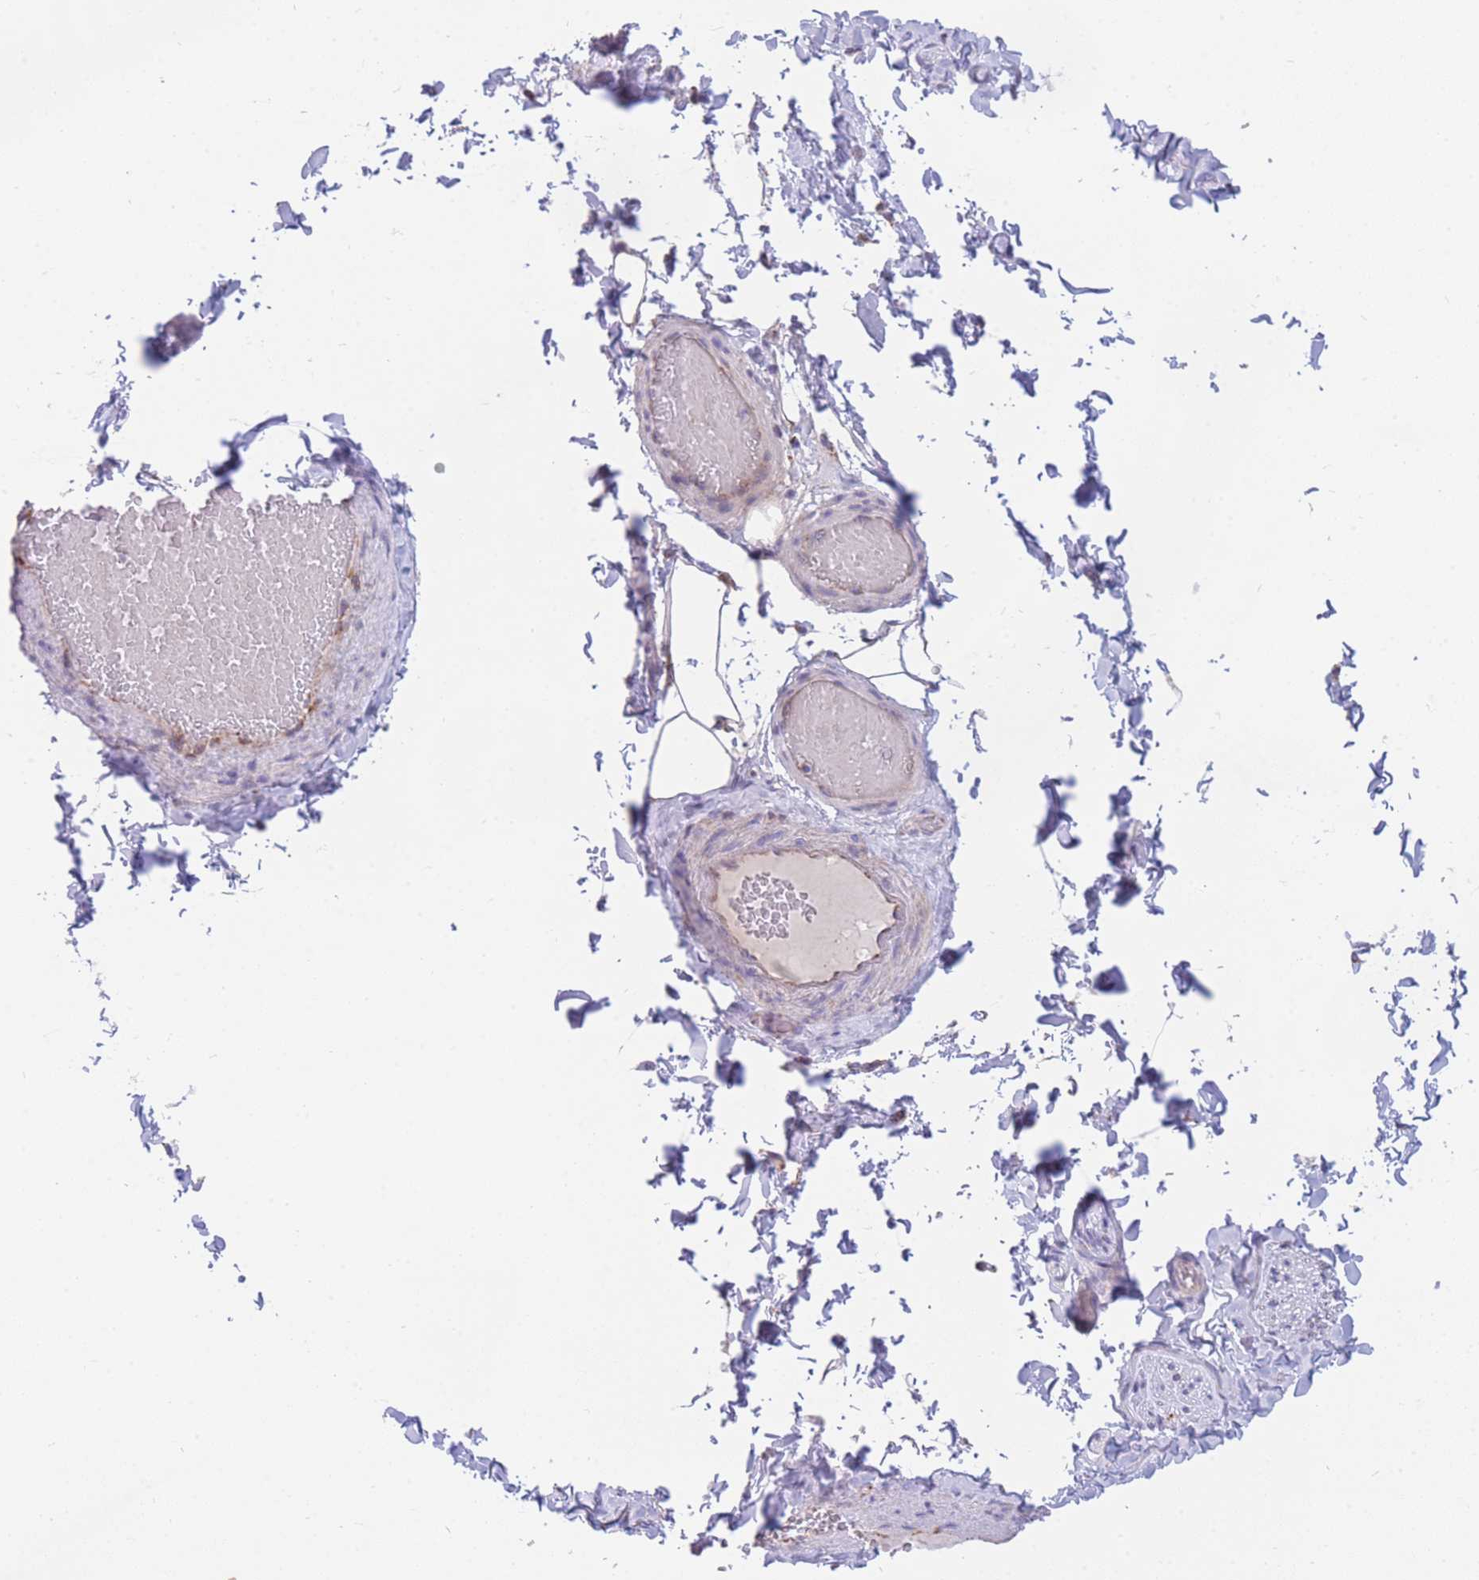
{"staining": {"intensity": "moderate", "quantity": "<25%", "location": "cytoplasmic/membranous"}, "tissue": "adipose tissue", "cell_type": "Adipocytes", "image_type": "normal", "snomed": [{"axis": "morphology", "description": "Normal tissue, NOS"}, {"axis": "topography", "description": "Soft tissue"}, {"axis": "topography", "description": "Vascular tissue"}, {"axis": "topography", "description": "Peripheral nerve tissue"}], "caption": "Normal adipose tissue reveals moderate cytoplasmic/membranous expression in about <25% of adipocytes, visualized by immunohistochemistry. (brown staining indicates protein expression, while blue staining denotes nuclei).", "gene": "DDX49", "patient": {"sex": "male", "age": 32}}